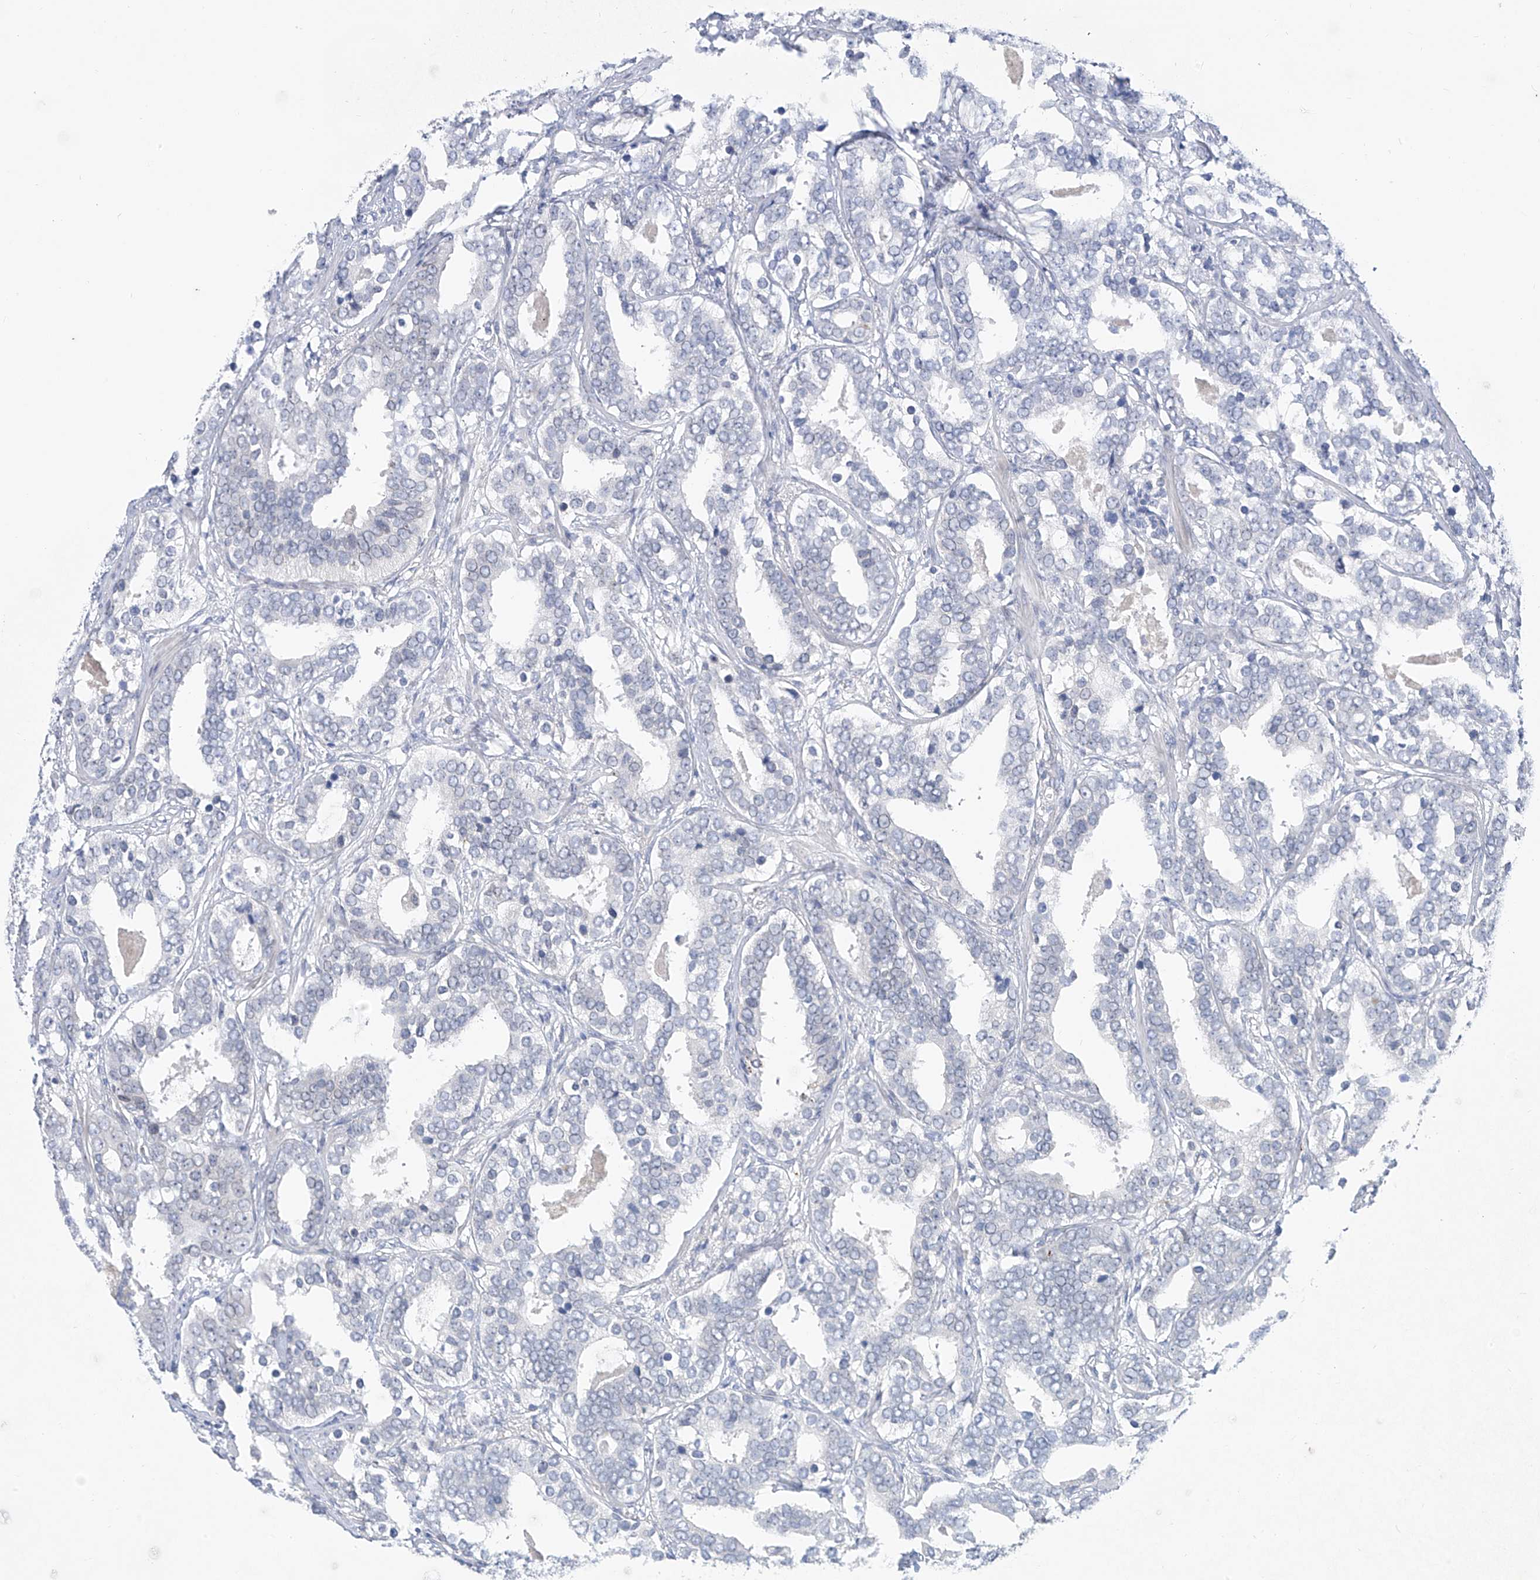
{"staining": {"intensity": "weak", "quantity": "<25%", "location": "cytoplasmic/membranous,nuclear"}, "tissue": "prostate cancer", "cell_type": "Tumor cells", "image_type": "cancer", "snomed": [{"axis": "morphology", "description": "Adenocarcinoma, High grade"}, {"axis": "topography", "description": "Prostate"}], "caption": "A photomicrograph of adenocarcinoma (high-grade) (prostate) stained for a protein displays no brown staining in tumor cells. Brightfield microscopy of immunohistochemistry stained with DAB (3,3'-diaminobenzidine) (brown) and hematoxylin (blue), captured at high magnification.", "gene": "KRTAP25-1", "patient": {"sex": "male", "age": 62}}